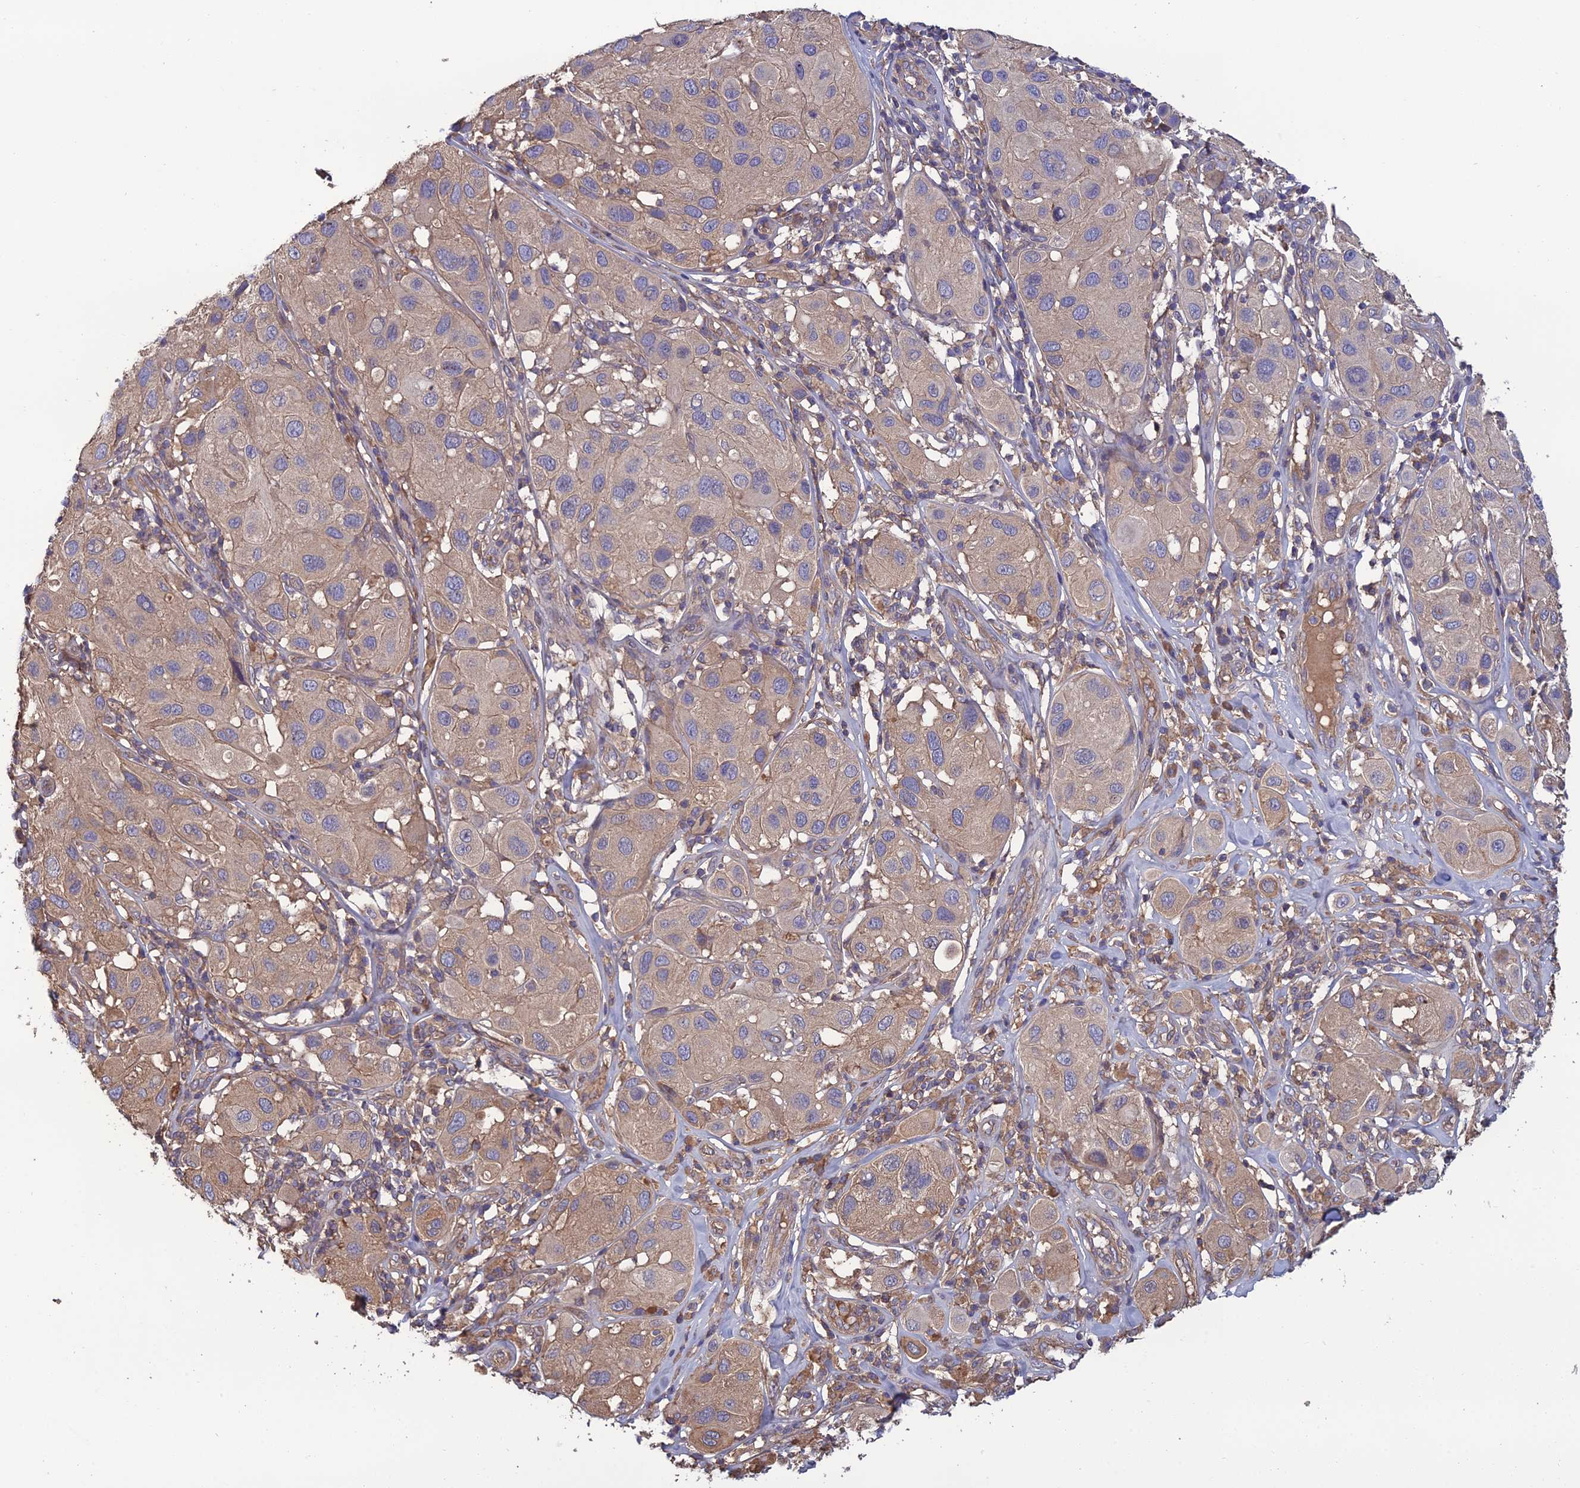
{"staining": {"intensity": "negative", "quantity": "none", "location": "none"}, "tissue": "melanoma", "cell_type": "Tumor cells", "image_type": "cancer", "snomed": [{"axis": "morphology", "description": "Malignant melanoma, Metastatic site"}, {"axis": "topography", "description": "Skin"}], "caption": "Immunohistochemical staining of malignant melanoma (metastatic site) displays no significant positivity in tumor cells. (DAB immunohistochemistry visualized using brightfield microscopy, high magnification).", "gene": "GALR2", "patient": {"sex": "male", "age": 41}}